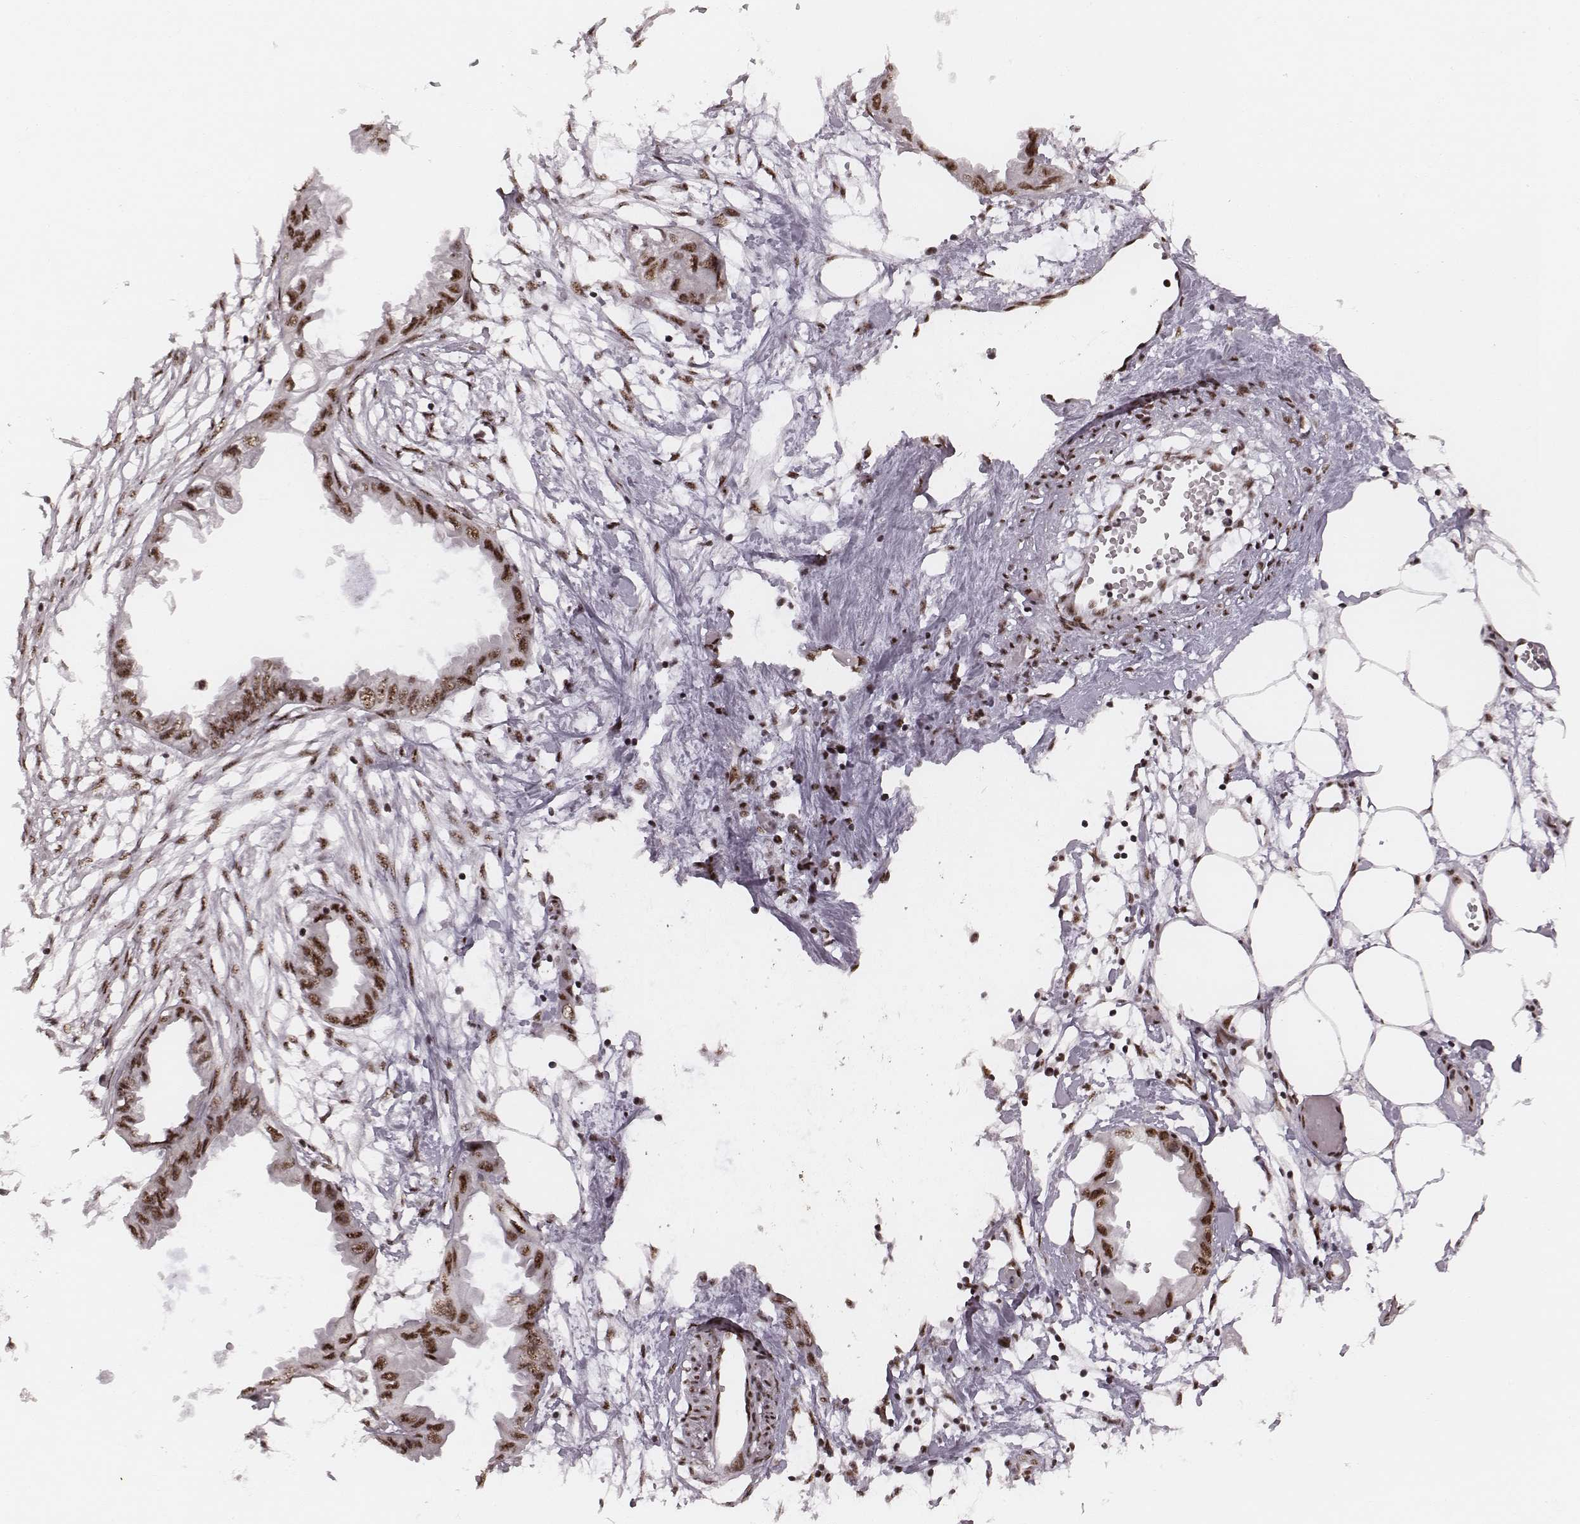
{"staining": {"intensity": "strong", "quantity": ">75%", "location": "nuclear"}, "tissue": "endometrial cancer", "cell_type": "Tumor cells", "image_type": "cancer", "snomed": [{"axis": "morphology", "description": "Adenocarcinoma, NOS"}, {"axis": "morphology", "description": "Adenocarcinoma, metastatic, NOS"}, {"axis": "topography", "description": "Adipose tissue"}, {"axis": "topography", "description": "Endometrium"}], "caption": "Human adenocarcinoma (endometrial) stained with a protein marker exhibits strong staining in tumor cells.", "gene": "LUC7L", "patient": {"sex": "female", "age": 67}}